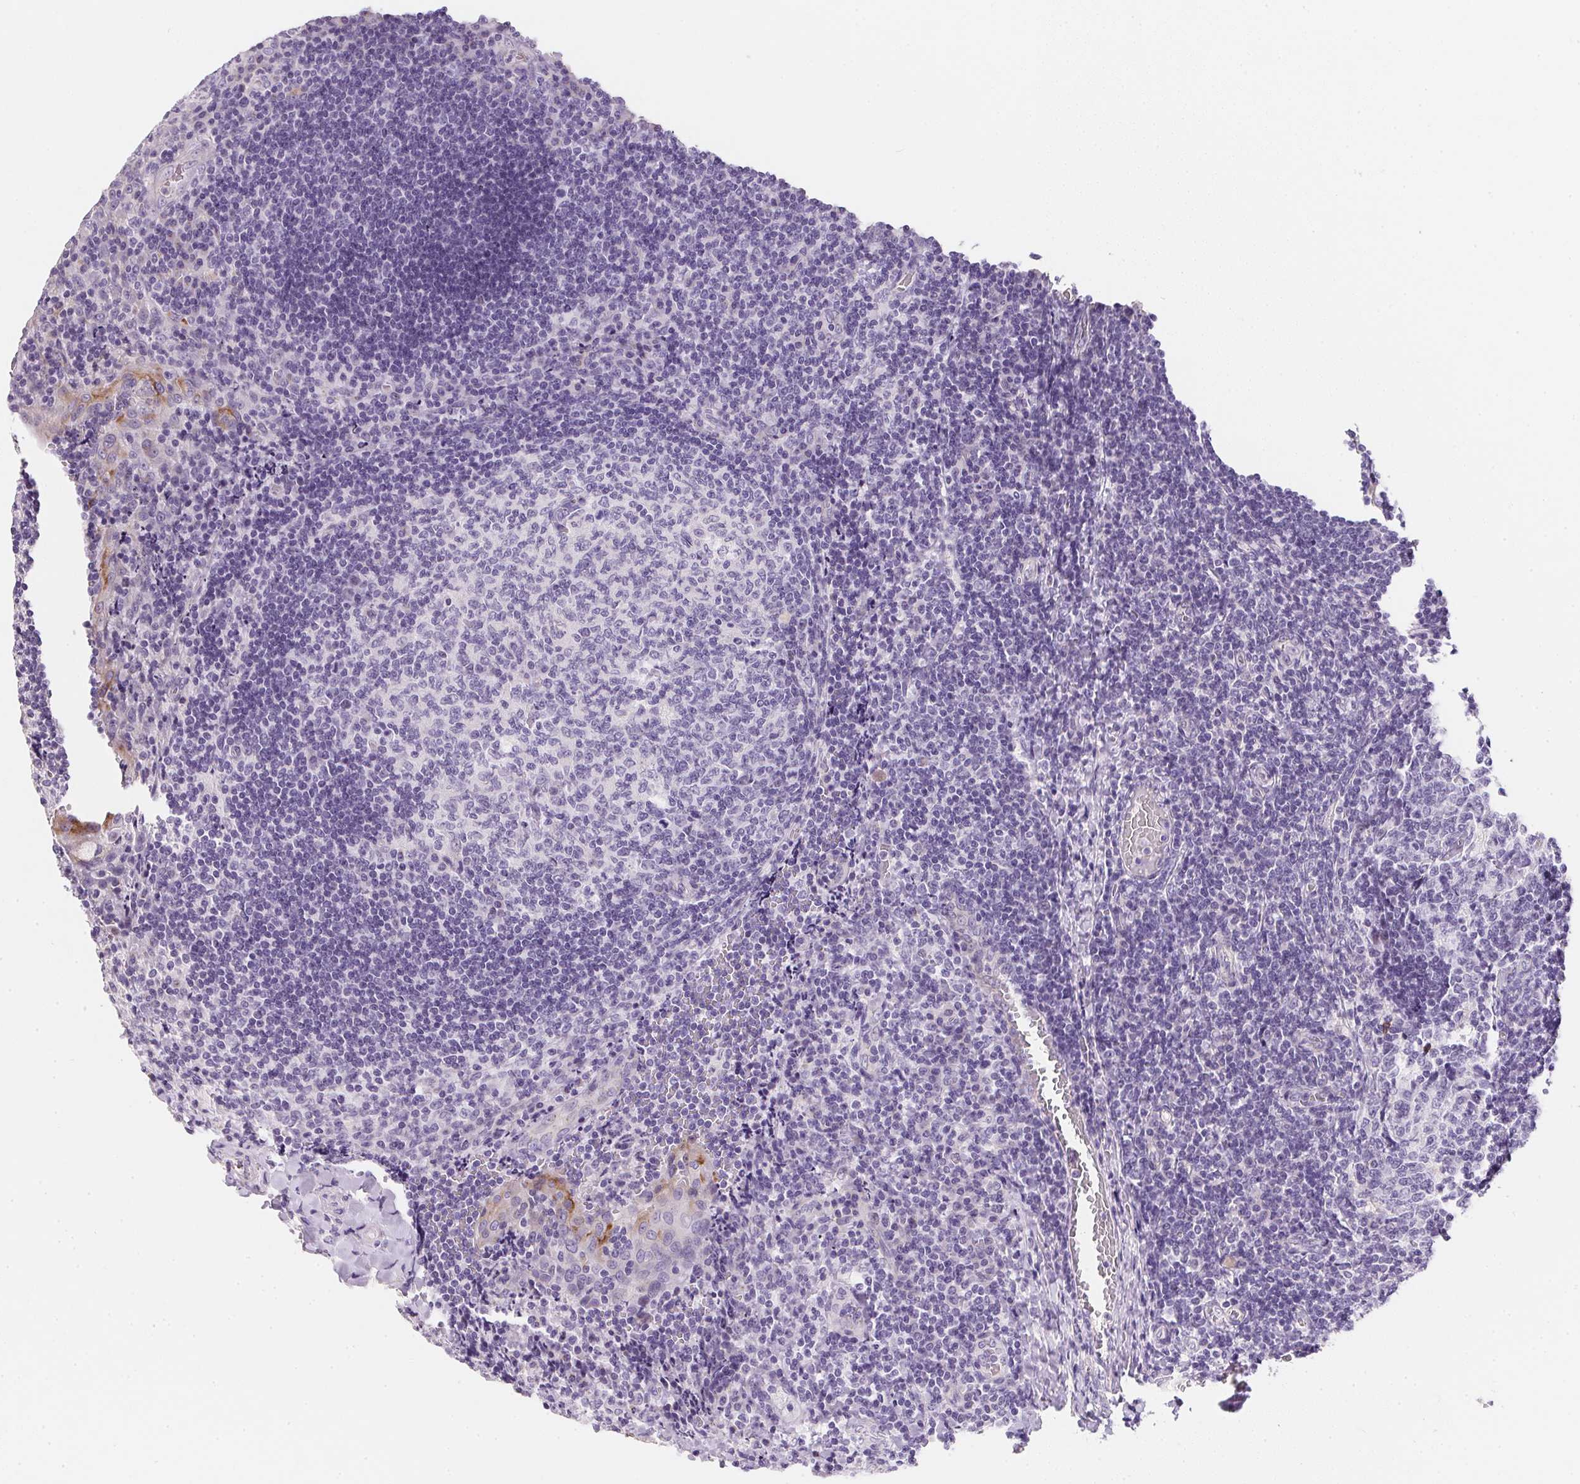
{"staining": {"intensity": "negative", "quantity": "none", "location": "none"}, "tissue": "tonsil", "cell_type": "Germinal center cells", "image_type": "normal", "snomed": [{"axis": "morphology", "description": "Normal tissue, NOS"}, {"axis": "topography", "description": "Tonsil"}], "caption": "This is an IHC micrograph of normal human tonsil. There is no expression in germinal center cells.", "gene": "AQP5", "patient": {"sex": "male", "age": 17}}